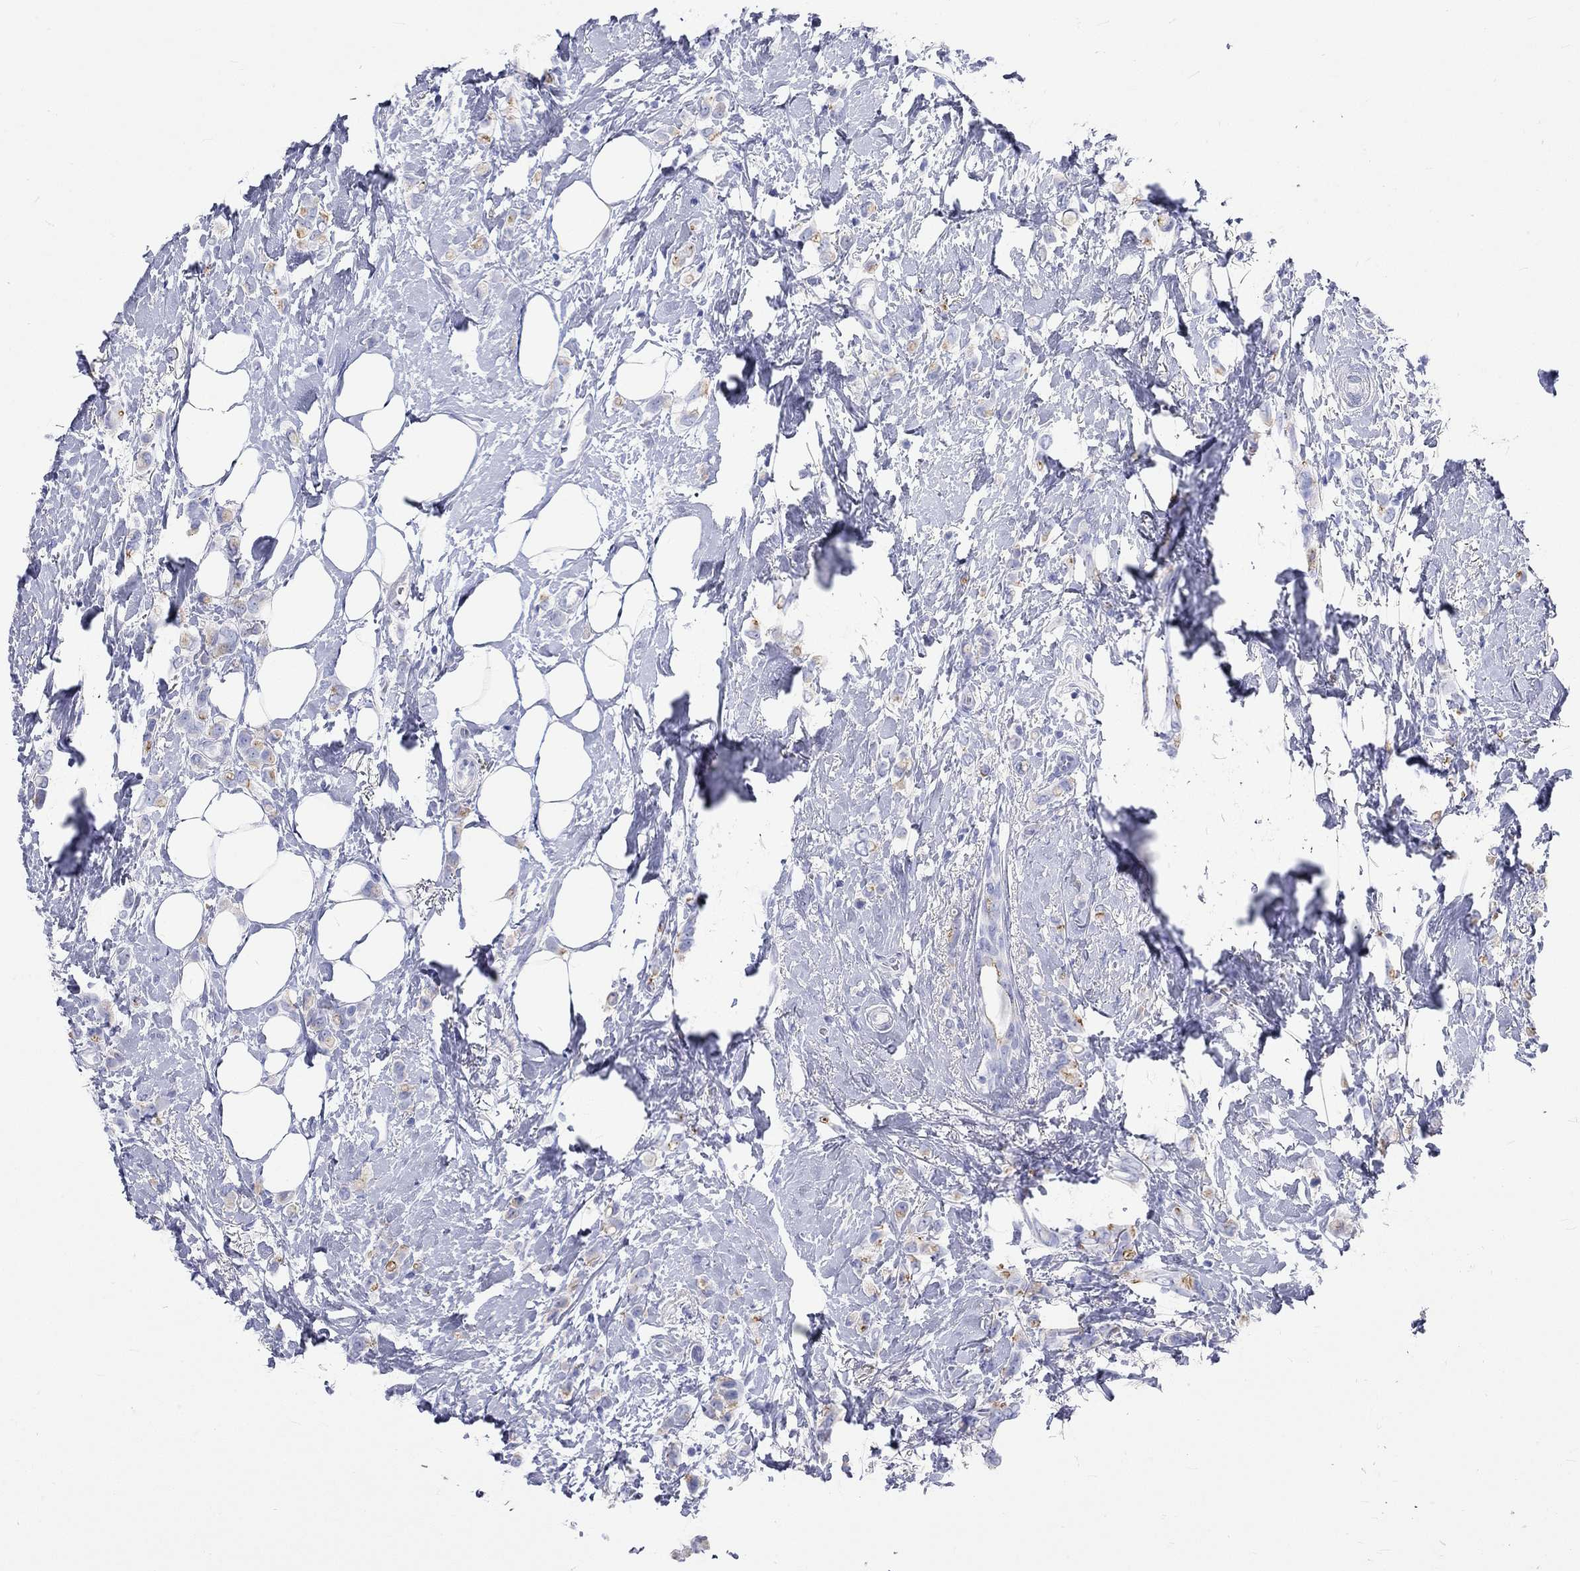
{"staining": {"intensity": "moderate", "quantity": "25%-75%", "location": "cytoplasmic/membranous"}, "tissue": "breast cancer", "cell_type": "Tumor cells", "image_type": "cancer", "snomed": [{"axis": "morphology", "description": "Lobular carcinoma"}, {"axis": "topography", "description": "Breast"}], "caption": "Moderate cytoplasmic/membranous expression is appreciated in about 25%-75% of tumor cells in lobular carcinoma (breast).", "gene": "SPATA9", "patient": {"sex": "female", "age": 66}}